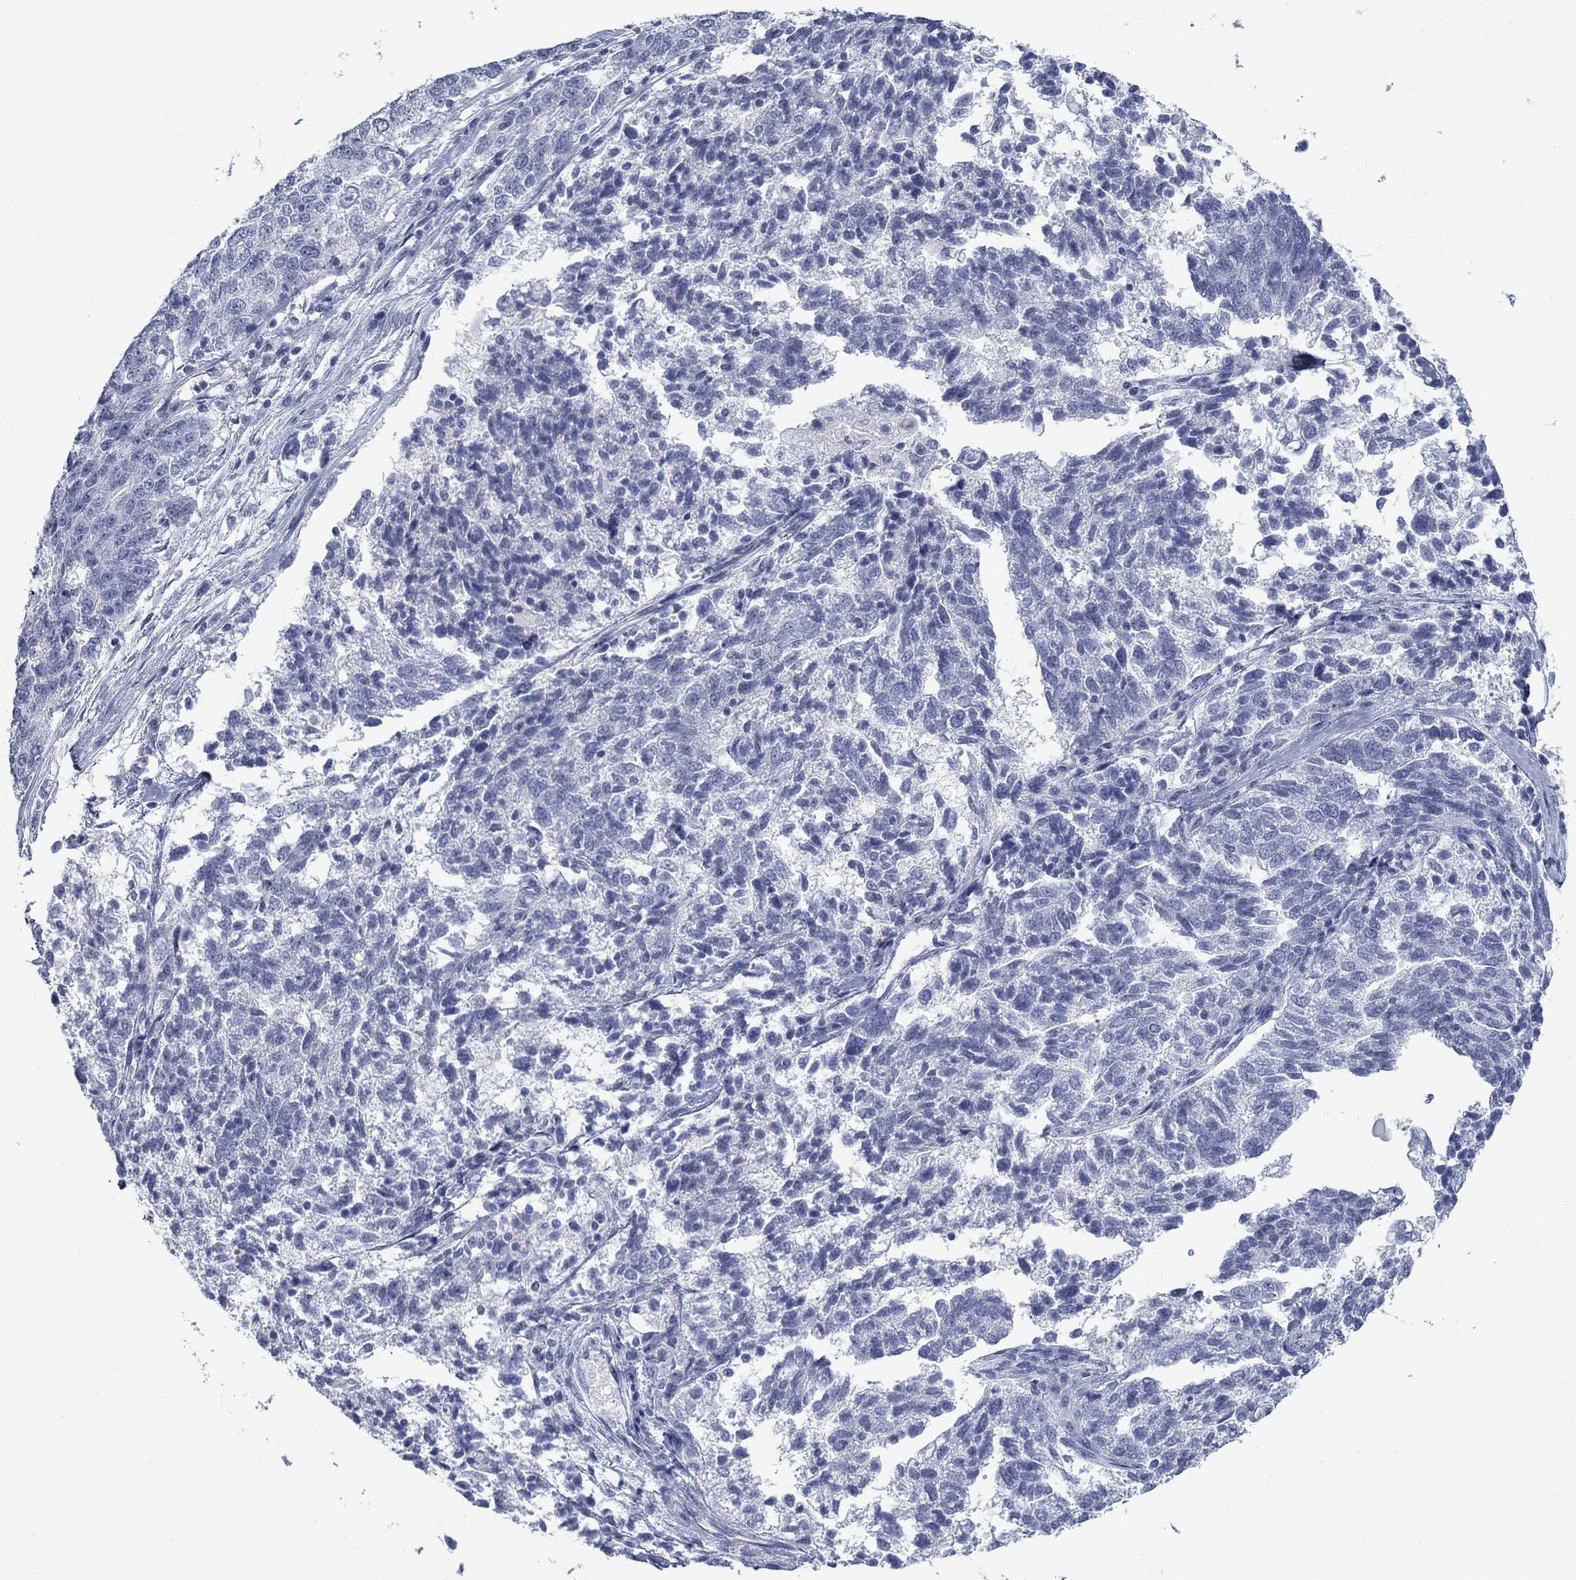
{"staining": {"intensity": "negative", "quantity": "none", "location": "none"}, "tissue": "ovarian cancer", "cell_type": "Tumor cells", "image_type": "cancer", "snomed": [{"axis": "morphology", "description": "Cystadenocarcinoma, serous, NOS"}, {"axis": "topography", "description": "Ovary"}], "caption": "A high-resolution histopathology image shows IHC staining of ovarian cancer (serous cystadenocarcinoma), which reveals no significant staining in tumor cells.", "gene": "DNAL1", "patient": {"sex": "female", "age": 71}}